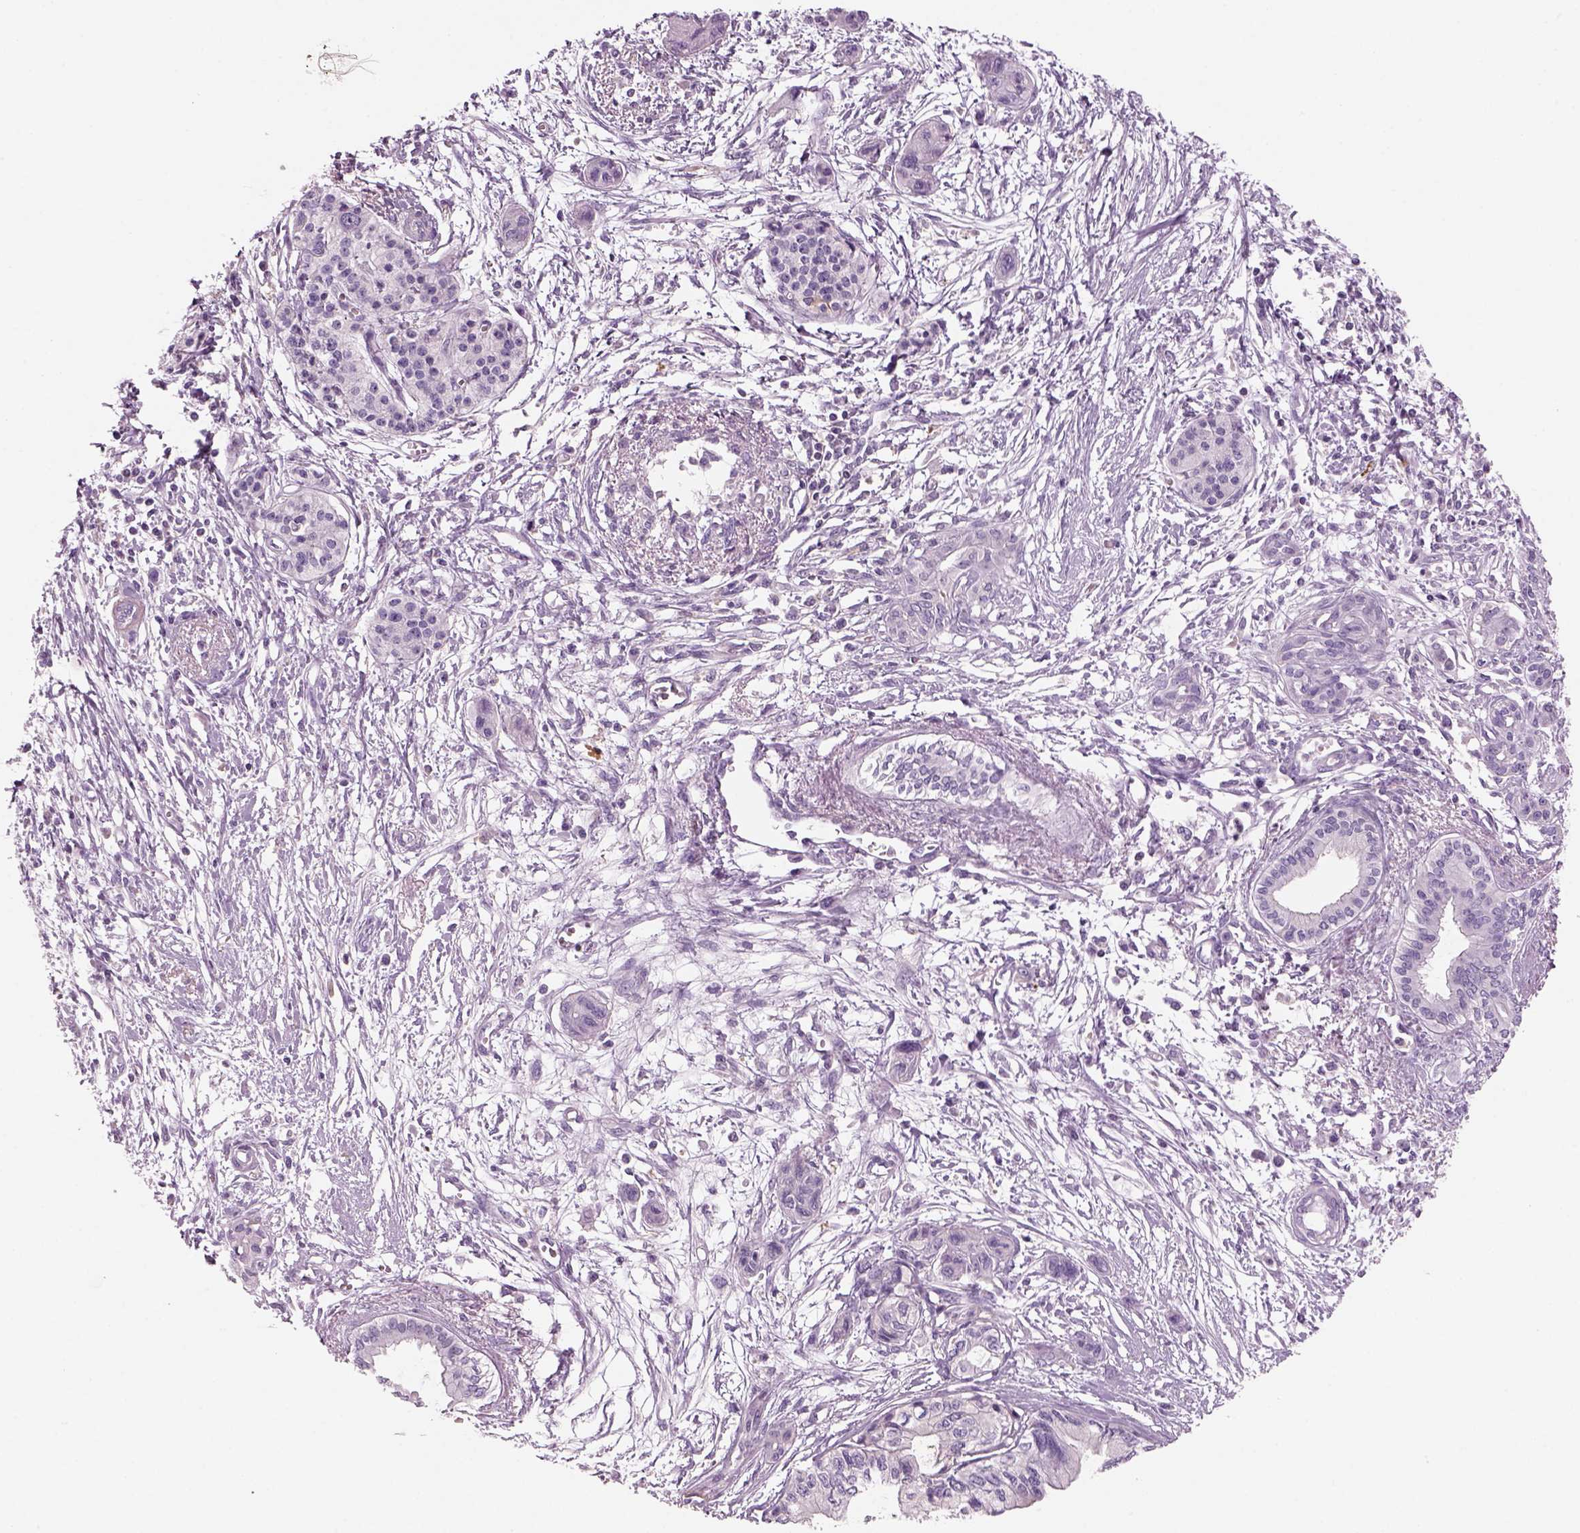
{"staining": {"intensity": "negative", "quantity": "none", "location": "none"}, "tissue": "pancreatic cancer", "cell_type": "Tumor cells", "image_type": "cancer", "snomed": [{"axis": "morphology", "description": "Adenocarcinoma, NOS"}, {"axis": "topography", "description": "Pancreas"}], "caption": "Micrograph shows no significant protein expression in tumor cells of pancreatic cancer (adenocarcinoma).", "gene": "SLC1A7", "patient": {"sex": "female", "age": 76}}